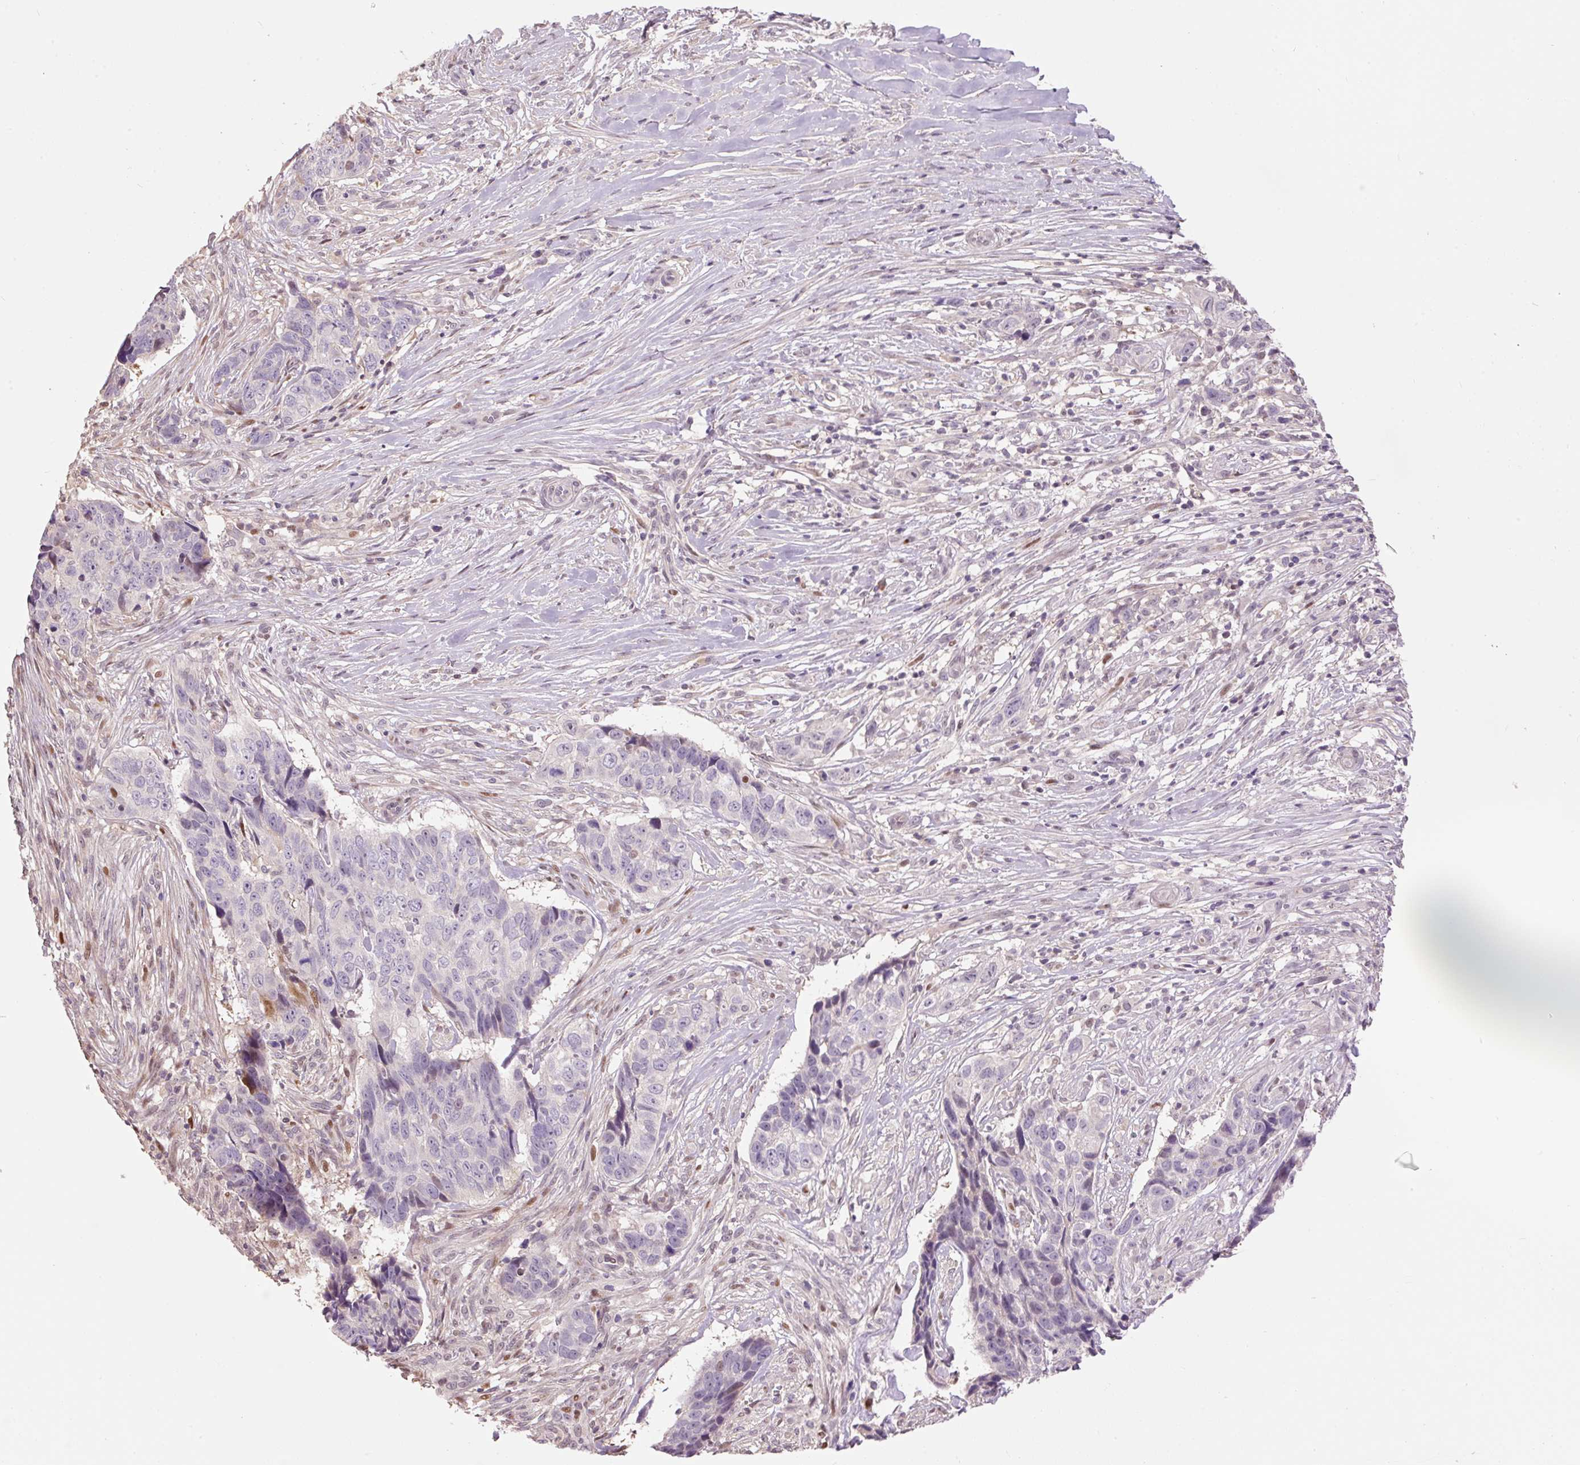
{"staining": {"intensity": "negative", "quantity": "none", "location": "none"}, "tissue": "skin cancer", "cell_type": "Tumor cells", "image_type": "cancer", "snomed": [{"axis": "morphology", "description": "Basal cell carcinoma"}, {"axis": "topography", "description": "Skin"}], "caption": "DAB (3,3'-diaminobenzidine) immunohistochemical staining of skin cancer (basal cell carcinoma) exhibits no significant staining in tumor cells.", "gene": "CMTM8", "patient": {"sex": "female", "age": 82}}